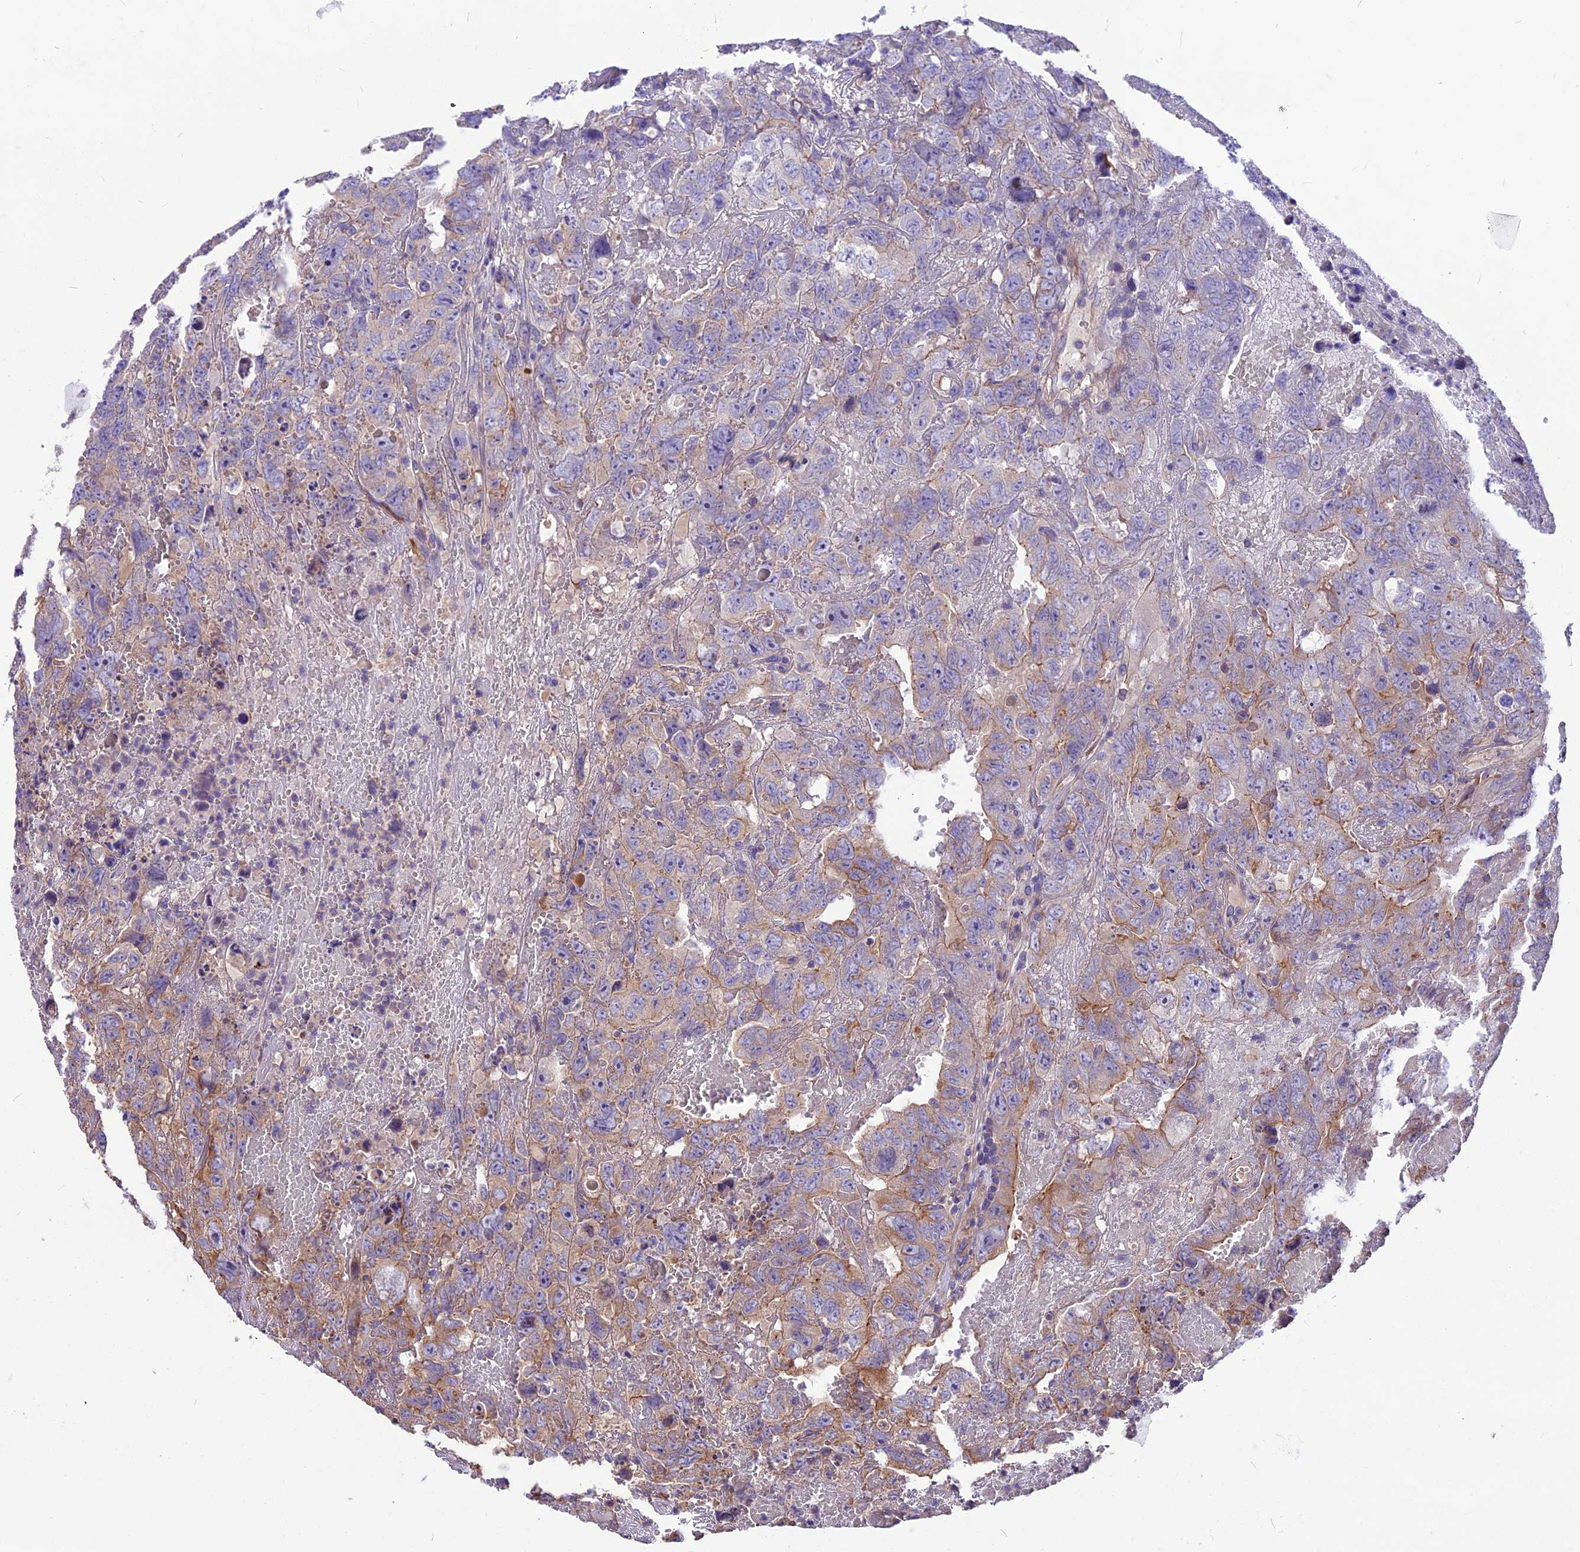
{"staining": {"intensity": "moderate", "quantity": "<25%", "location": "cytoplasmic/membranous"}, "tissue": "testis cancer", "cell_type": "Tumor cells", "image_type": "cancer", "snomed": [{"axis": "morphology", "description": "Carcinoma, Embryonal, NOS"}, {"axis": "topography", "description": "Testis"}], "caption": "A brown stain shows moderate cytoplasmic/membranous expression of a protein in human embryonal carcinoma (testis) tumor cells.", "gene": "ANO3", "patient": {"sex": "male", "age": 45}}